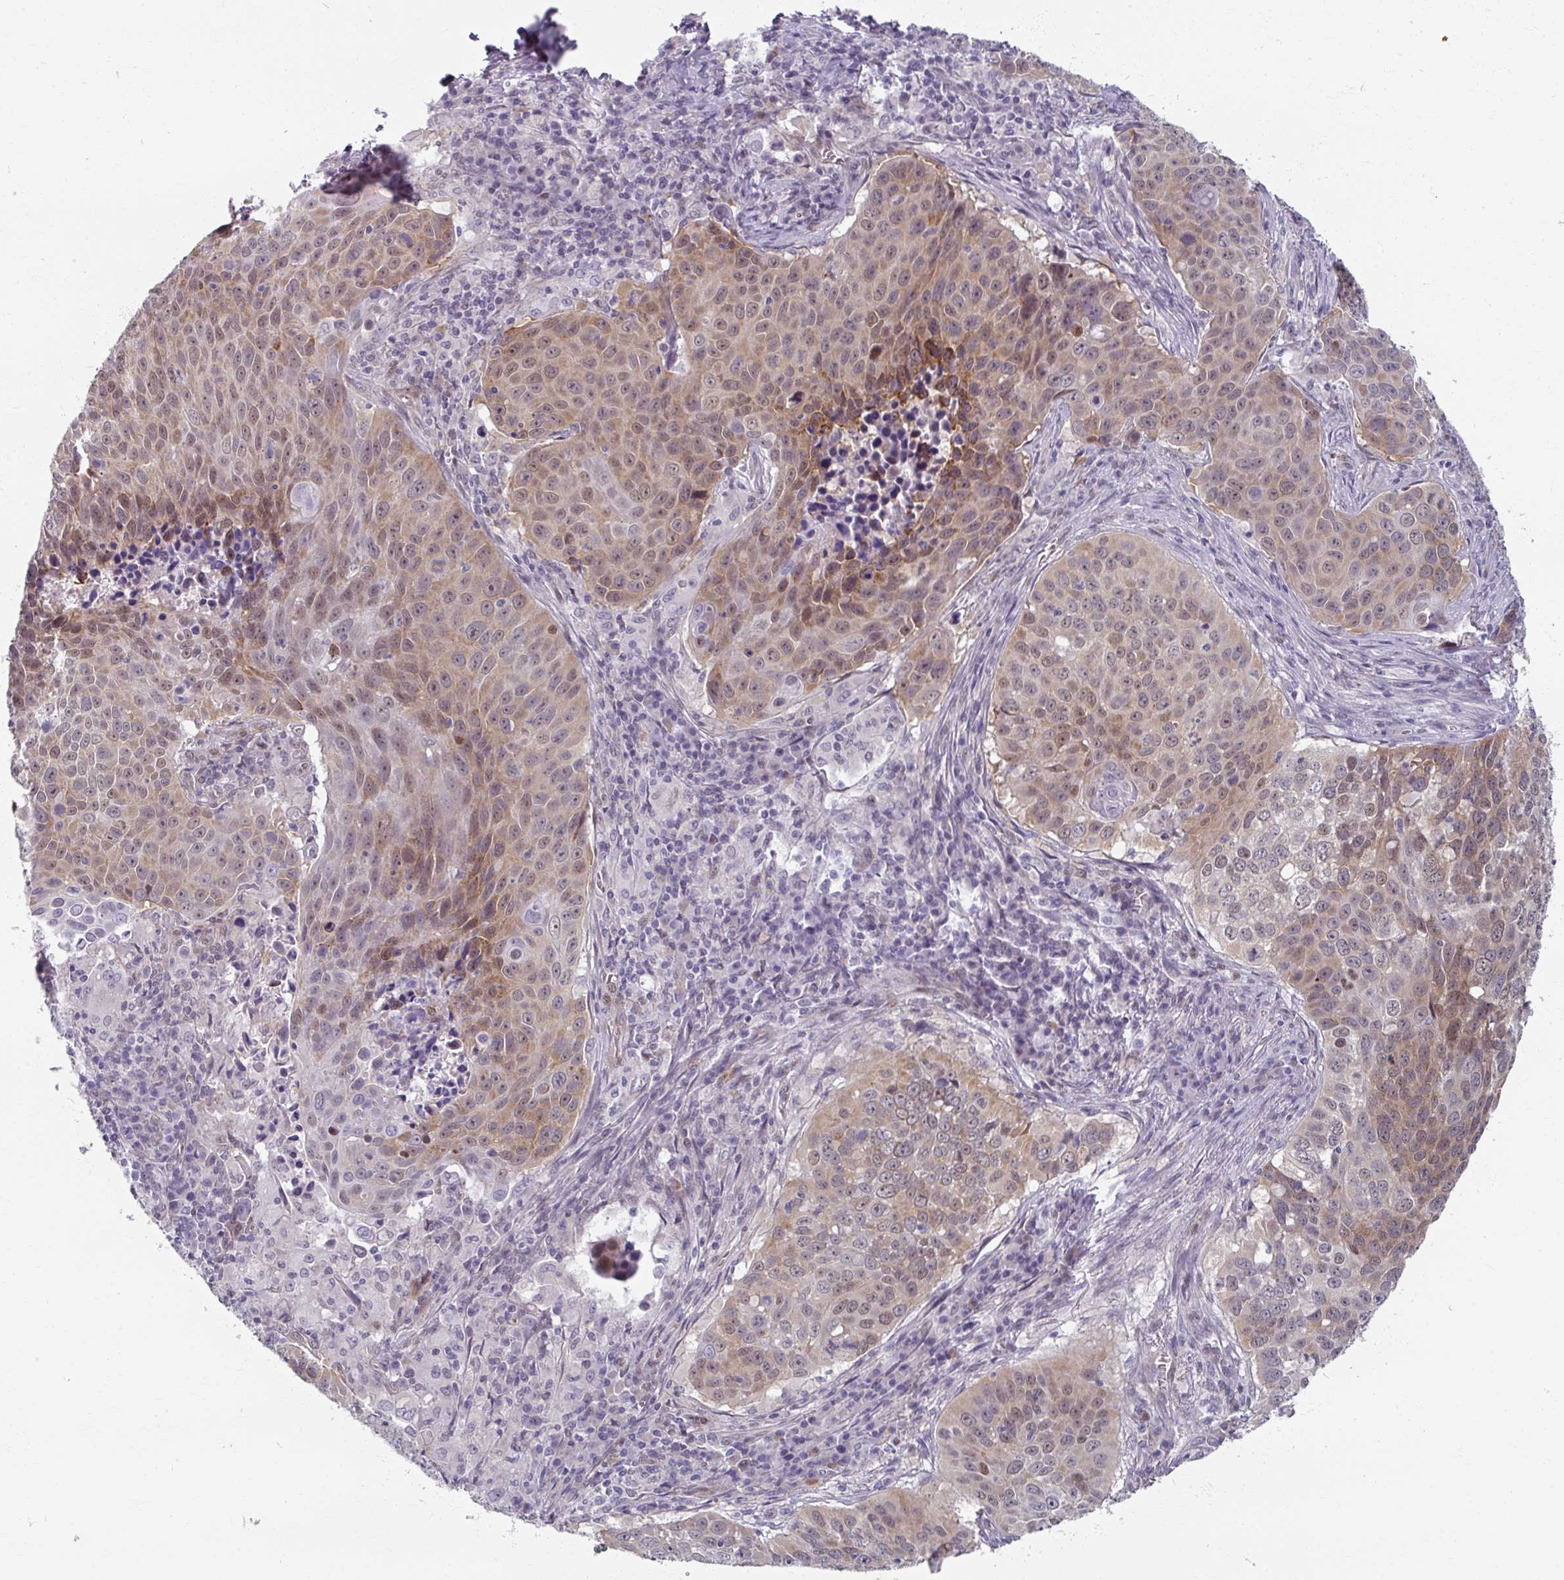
{"staining": {"intensity": "moderate", "quantity": "25%-75%", "location": "cytoplasmic/membranous,nuclear"}, "tissue": "lung cancer", "cell_type": "Tumor cells", "image_type": "cancer", "snomed": [{"axis": "morphology", "description": "Squamous cell carcinoma, NOS"}, {"axis": "topography", "description": "Lung"}], "caption": "Tumor cells demonstrate medium levels of moderate cytoplasmic/membranous and nuclear expression in about 25%-75% of cells in human lung cancer (squamous cell carcinoma). Immunohistochemistry stains the protein of interest in brown and the nuclei are stained blue.", "gene": "RIPOR3", "patient": {"sex": "male", "age": 78}}